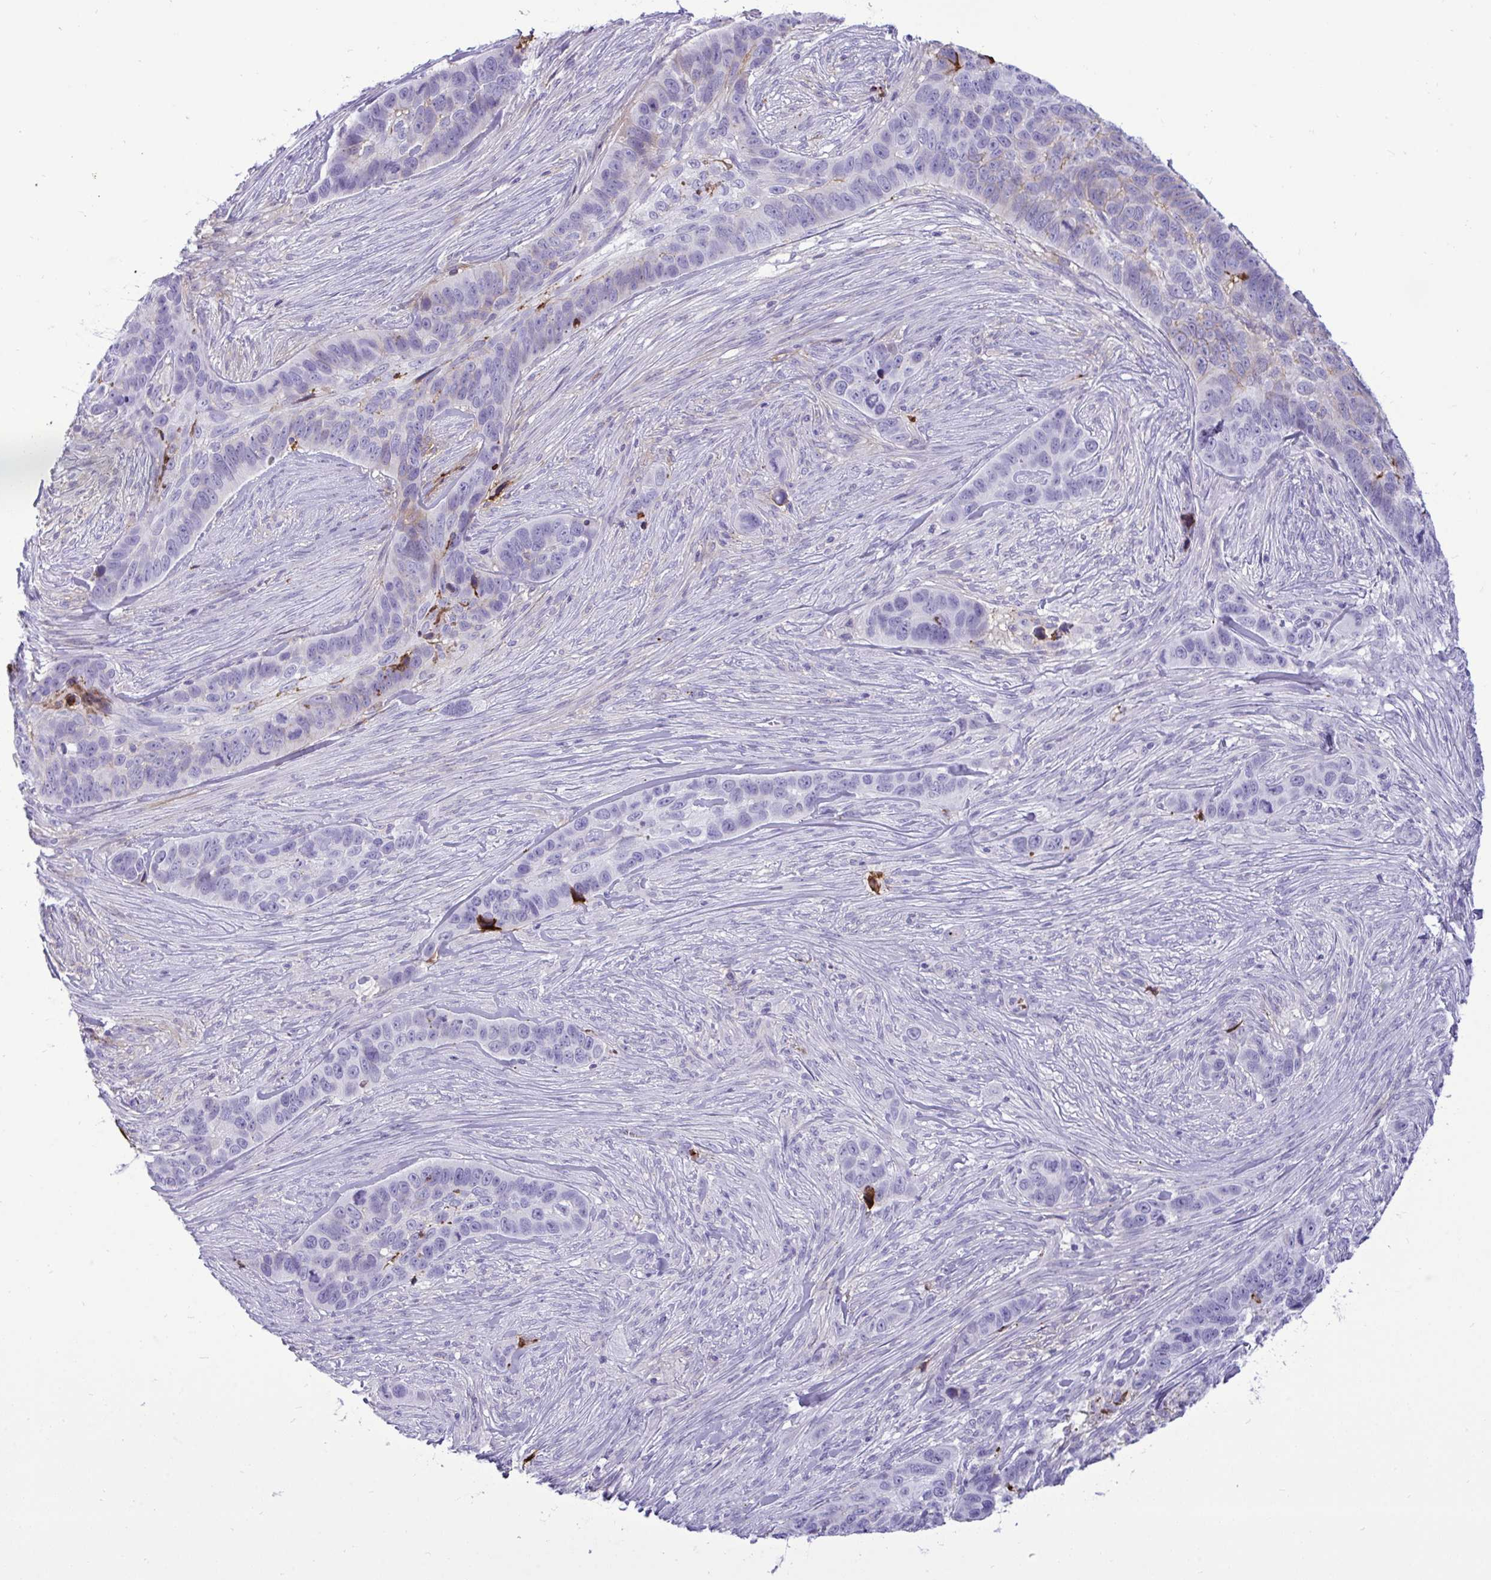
{"staining": {"intensity": "weak", "quantity": "<25%", "location": "cytoplasmic/membranous"}, "tissue": "skin cancer", "cell_type": "Tumor cells", "image_type": "cancer", "snomed": [{"axis": "morphology", "description": "Basal cell carcinoma"}, {"axis": "topography", "description": "Skin"}], "caption": "DAB (3,3'-diaminobenzidine) immunohistochemical staining of skin cancer demonstrates no significant staining in tumor cells. (Brightfield microscopy of DAB (3,3'-diaminobenzidine) immunohistochemistry (IHC) at high magnification).", "gene": "F2", "patient": {"sex": "female", "age": 82}}